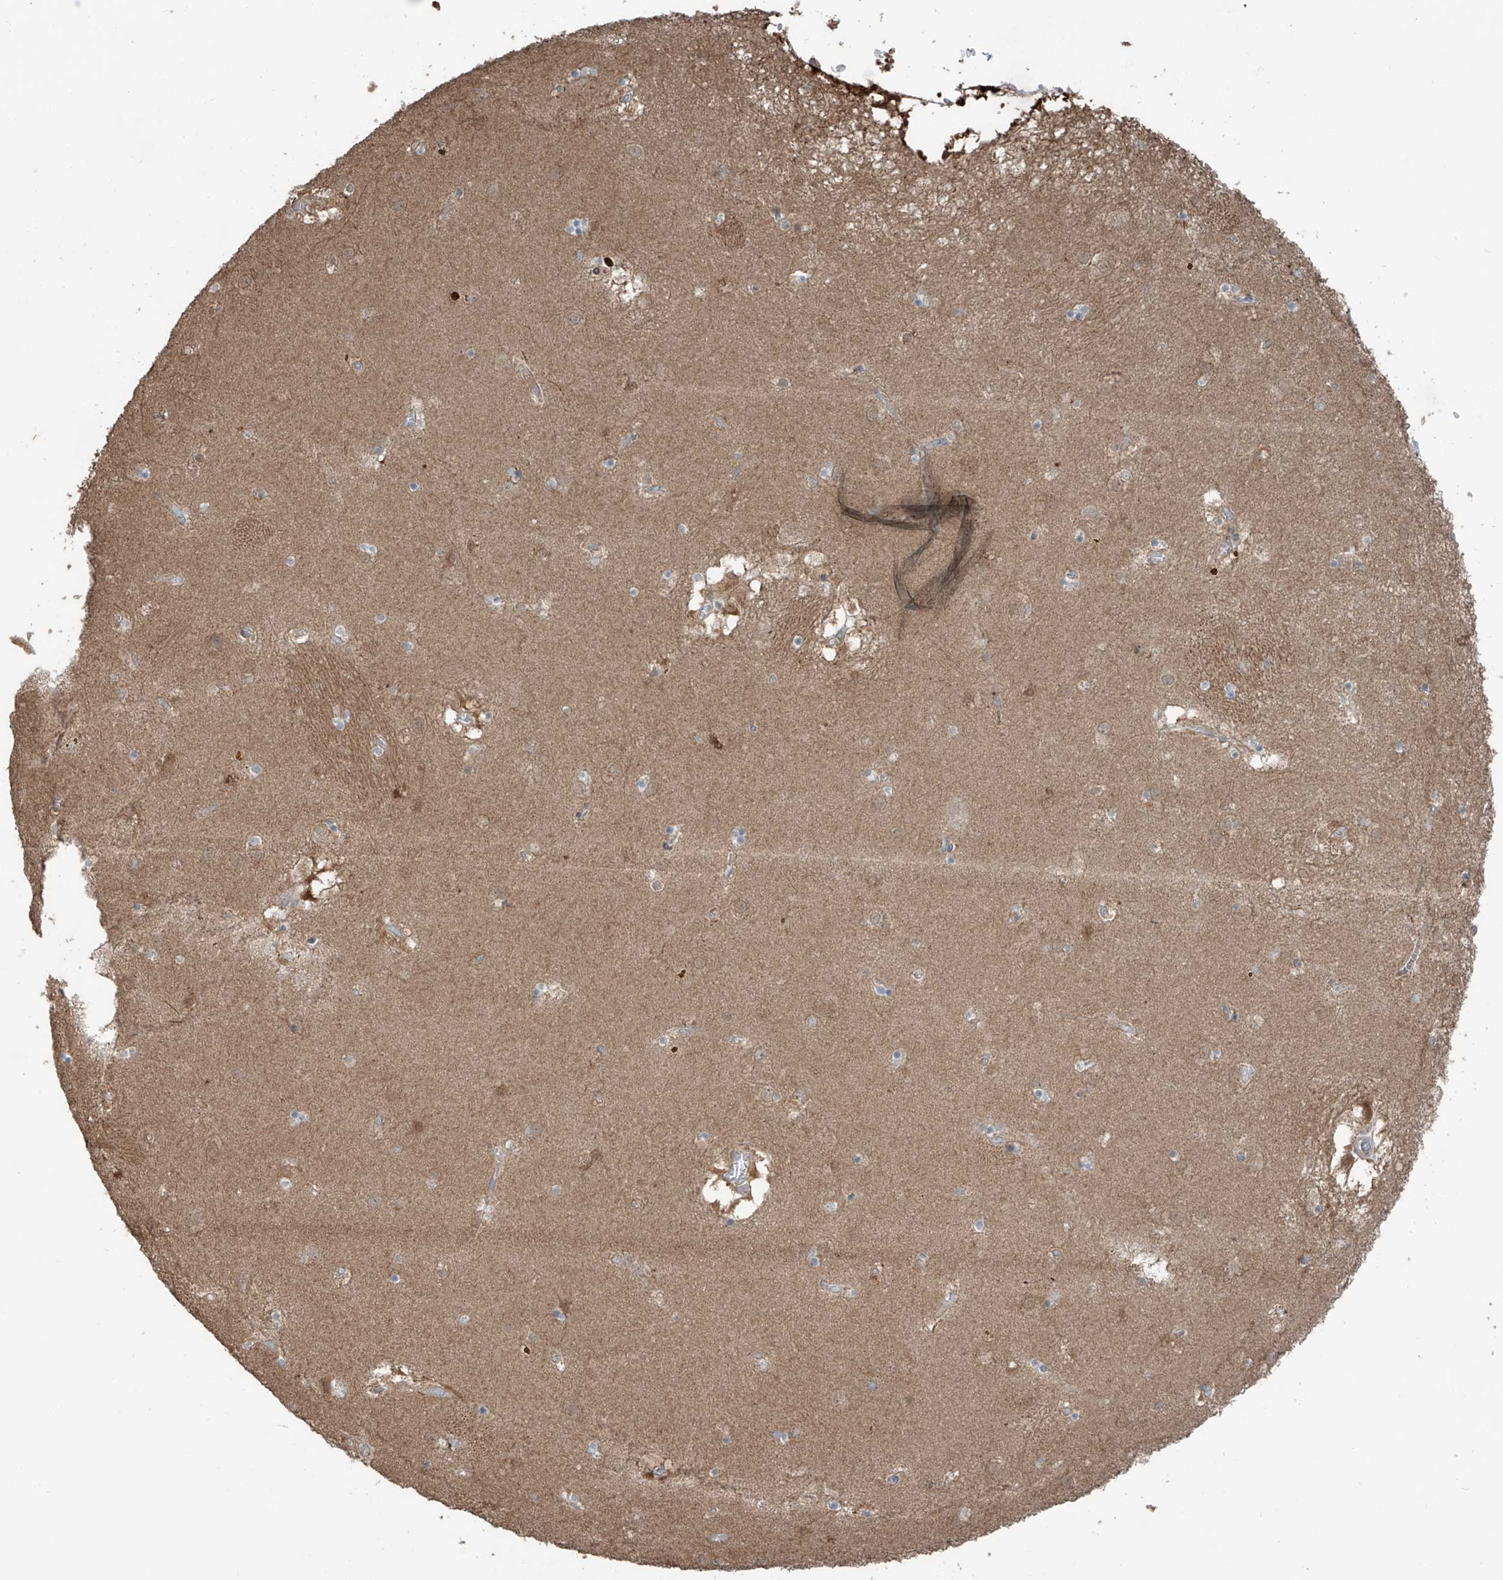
{"staining": {"intensity": "moderate", "quantity": "<25%", "location": "cytoplasmic/membranous"}, "tissue": "caudate", "cell_type": "Glial cells", "image_type": "normal", "snomed": [{"axis": "morphology", "description": "Normal tissue, NOS"}, {"axis": "topography", "description": "Lateral ventricle wall"}], "caption": "Immunohistochemistry micrograph of benign human caudate stained for a protein (brown), which exhibits low levels of moderate cytoplasmic/membranous expression in approximately <25% of glial cells.", "gene": "SAMD3", "patient": {"sex": "male", "age": 70}}